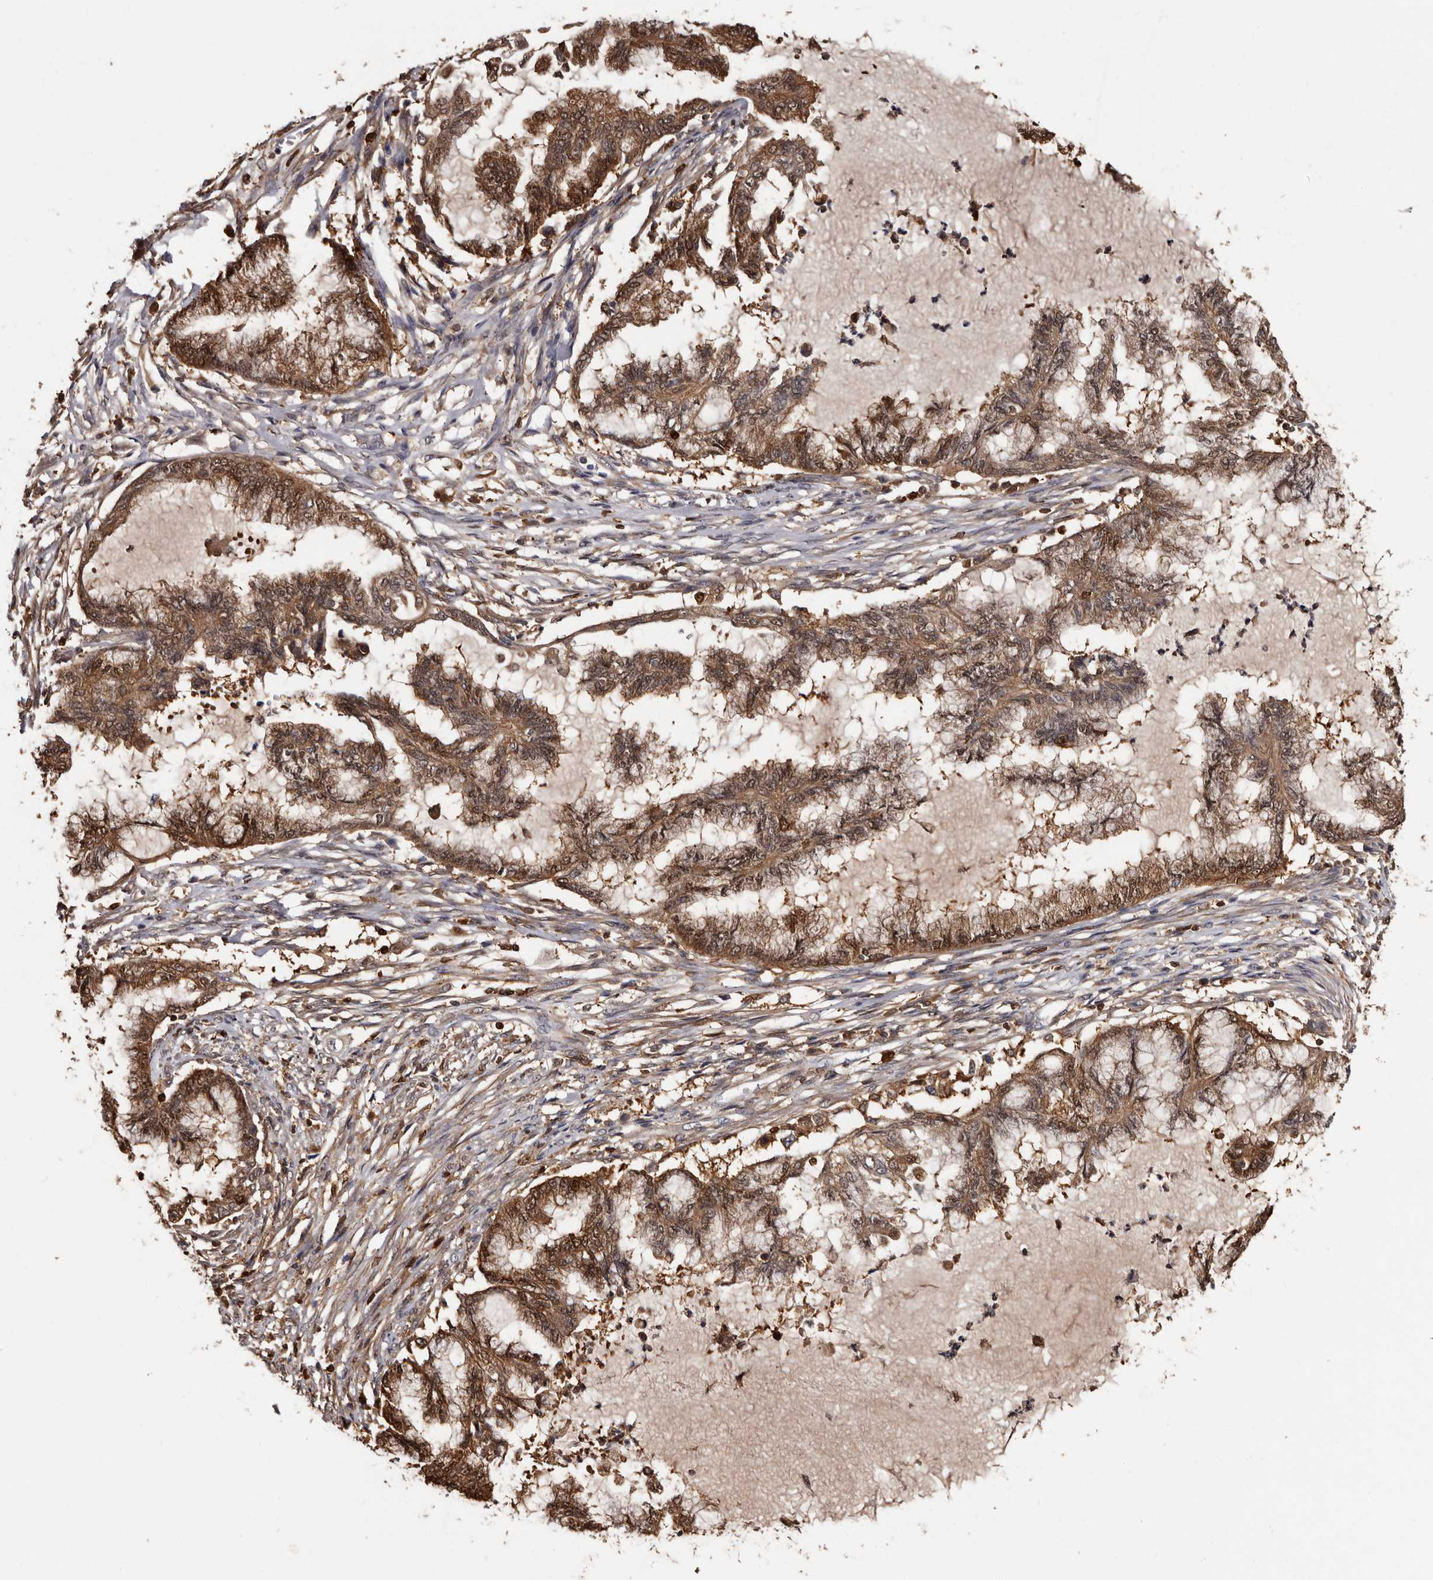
{"staining": {"intensity": "moderate", "quantity": ">75%", "location": "cytoplasmic/membranous,nuclear"}, "tissue": "endometrial cancer", "cell_type": "Tumor cells", "image_type": "cancer", "snomed": [{"axis": "morphology", "description": "Adenocarcinoma, NOS"}, {"axis": "topography", "description": "Endometrium"}], "caption": "Immunohistochemistry of adenocarcinoma (endometrial) reveals medium levels of moderate cytoplasmic/membranous and nuclear staining in about >75% of tumor cells. The protein of interest is shown in brown color, while the nuclei are stained blue.", "gene": "DNPH1", "patient": {"sex": "female", "age": 86}}